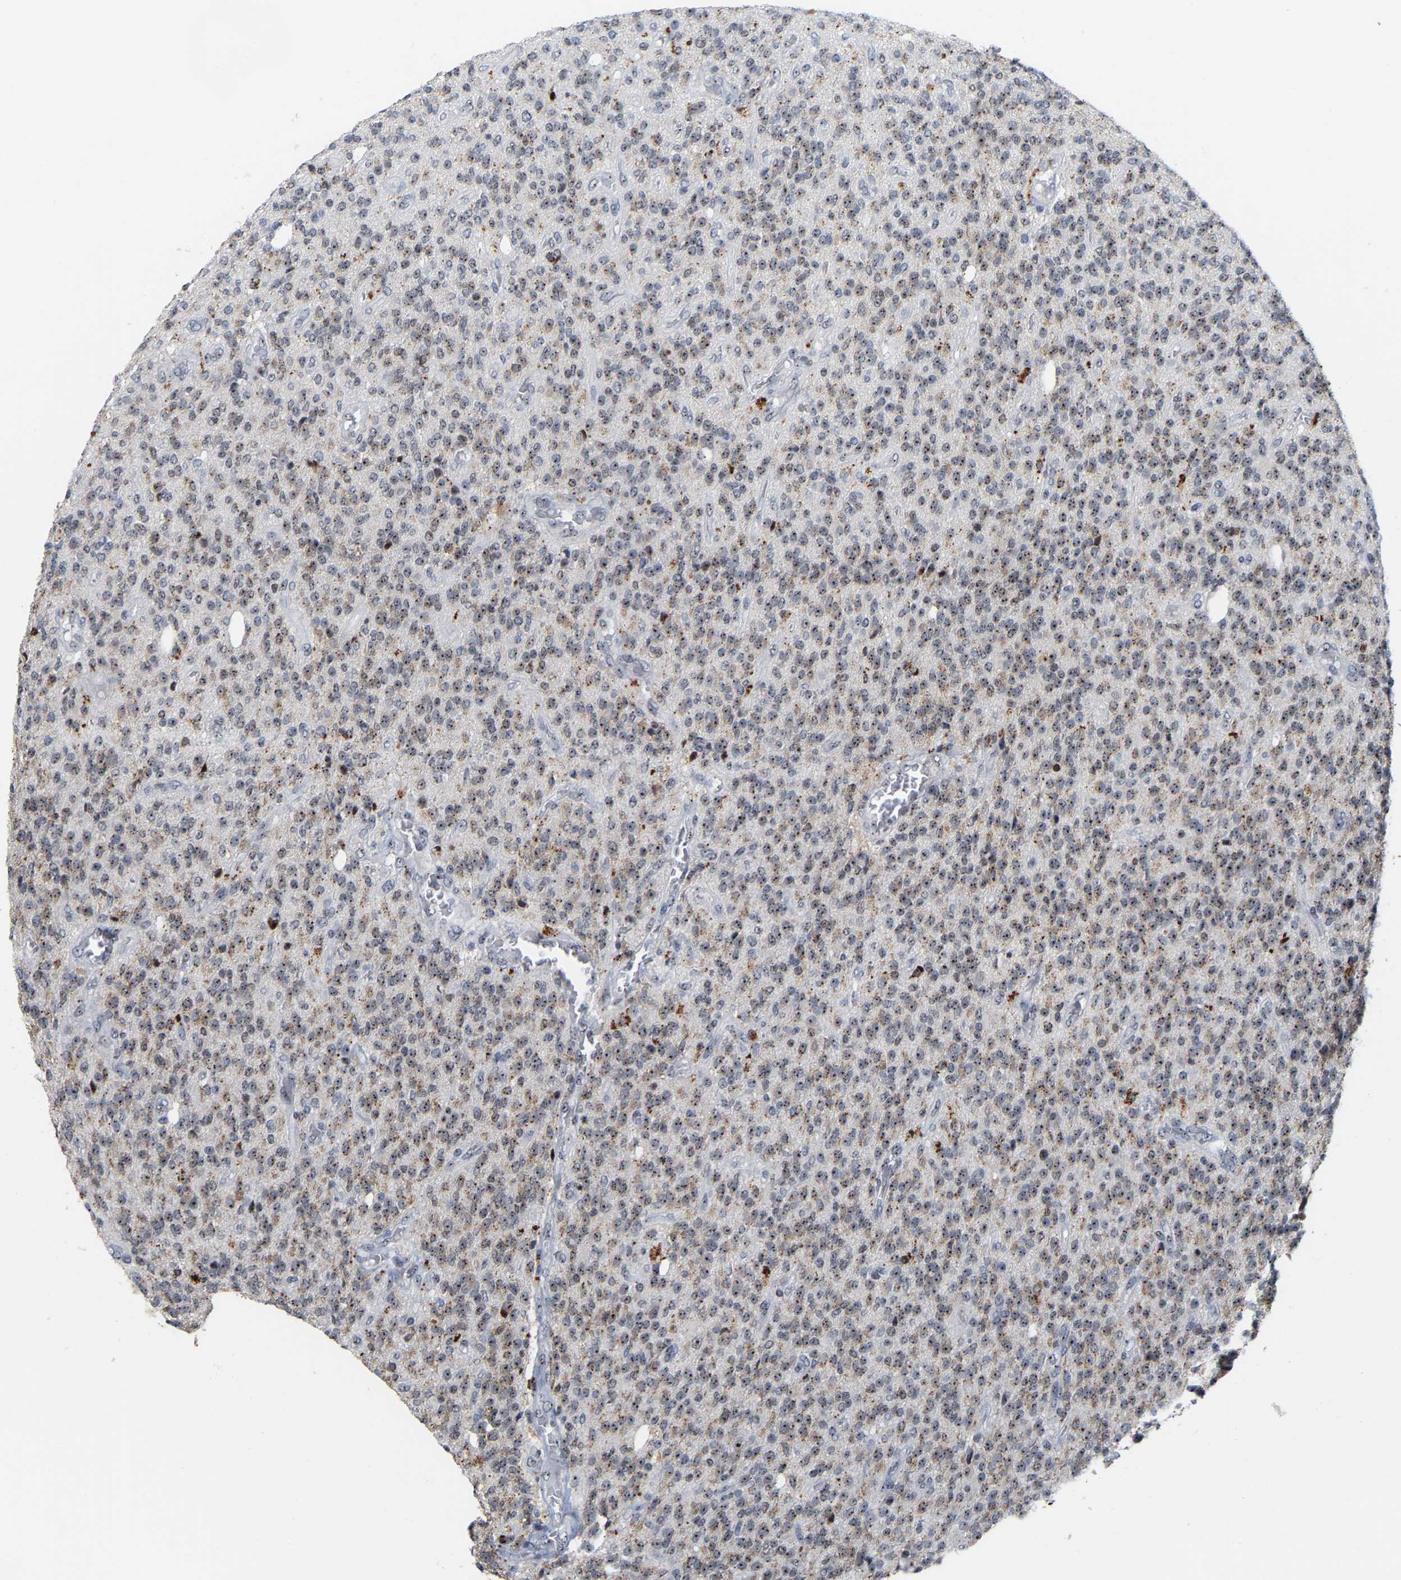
{"staining": {"intensity": "moderate", "quantity": ">75%", "location": "nuclear"}, "tissue": "glioma", "cell_type": "Tumor cells", "image_type": "cancer", "snomed": [{"axis": "morphology", "description": "Glioma, malignant, High grade"}, {"axis": "topography", "description": "Brain"}], "caption": "DAB immunohistochemical staining of malignant glioma (high-grade) exhibits moderate nuclear protein positivity in approximately >75% of tumor cells.", "gene": "NOP58", "patient": {"sex": "male", "age": 34}}